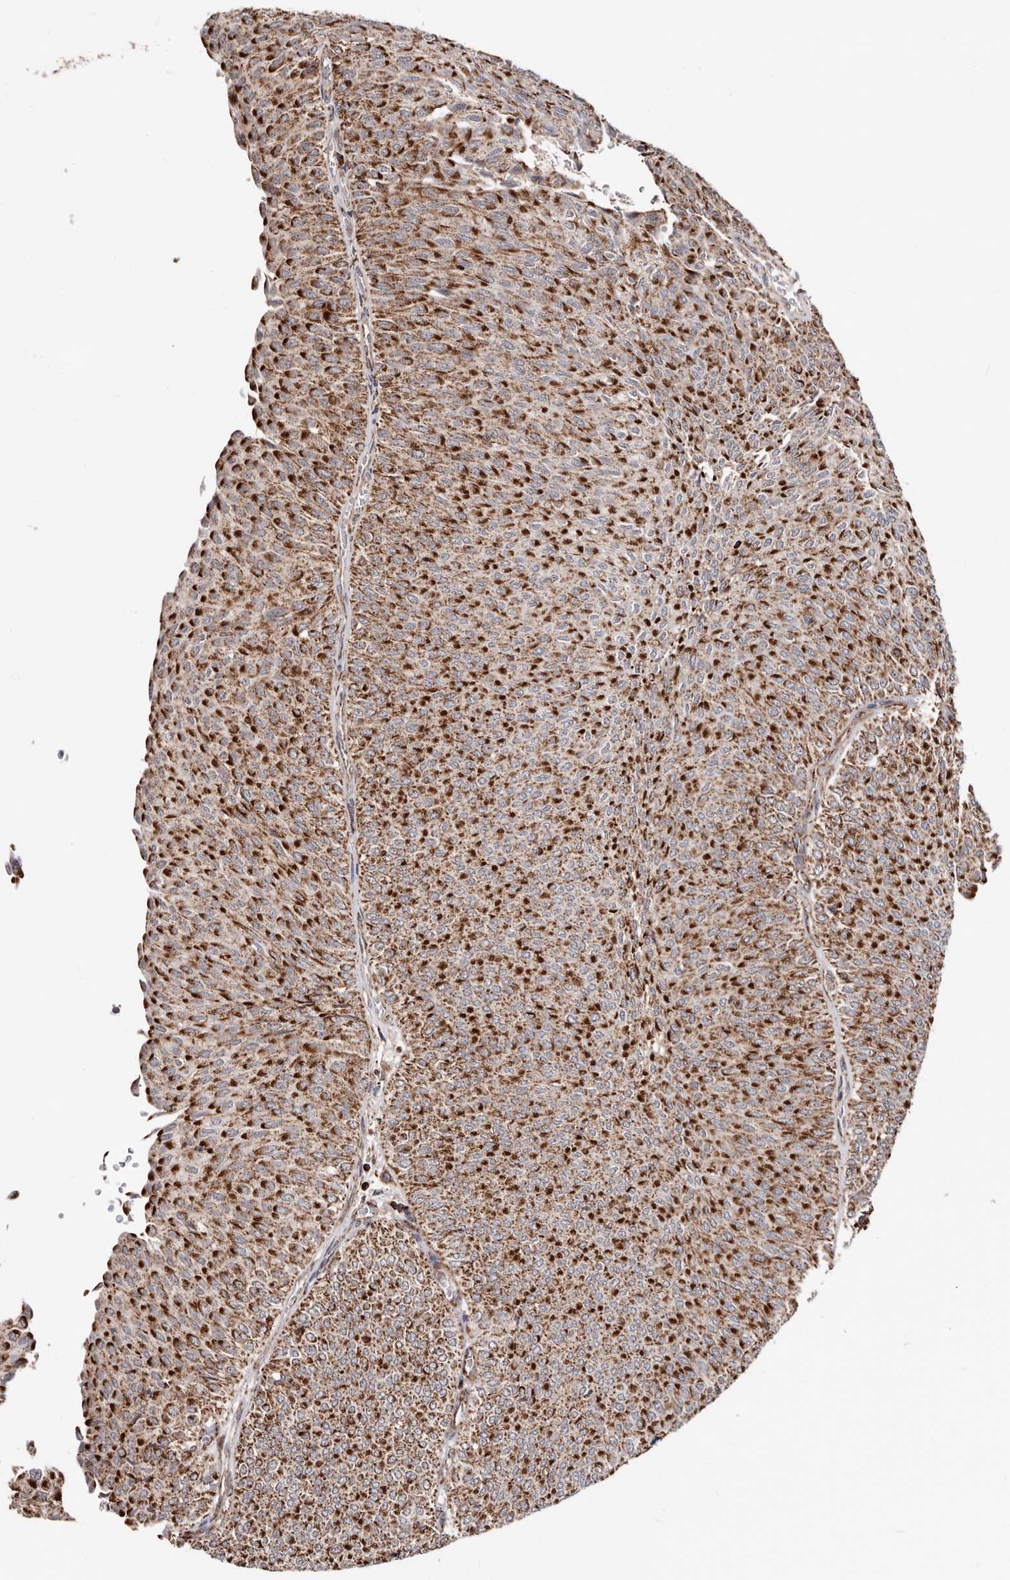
{"staining": {"intensity": "strong", "quantity": ">75%", "location": "cytoplasmic/membranous"}, "tissue": "urothelial cancer", "cell_type": "Tumor cells", "image_type": "cancer", "snomed": [{"axis": "morphology", "description": "Urothelial carcinoma, Low grade"}, {"axis": "topography", "description": "Urinary bladder"}], "caption": "Low-grade urothelial carcinoma stained with immunohistochemistry shows strong cytoplasmic/membranous positivity in about >75% of tumor cells.", "gene": "PRKACB", "patient": {"sex": "male", "age": 78}}